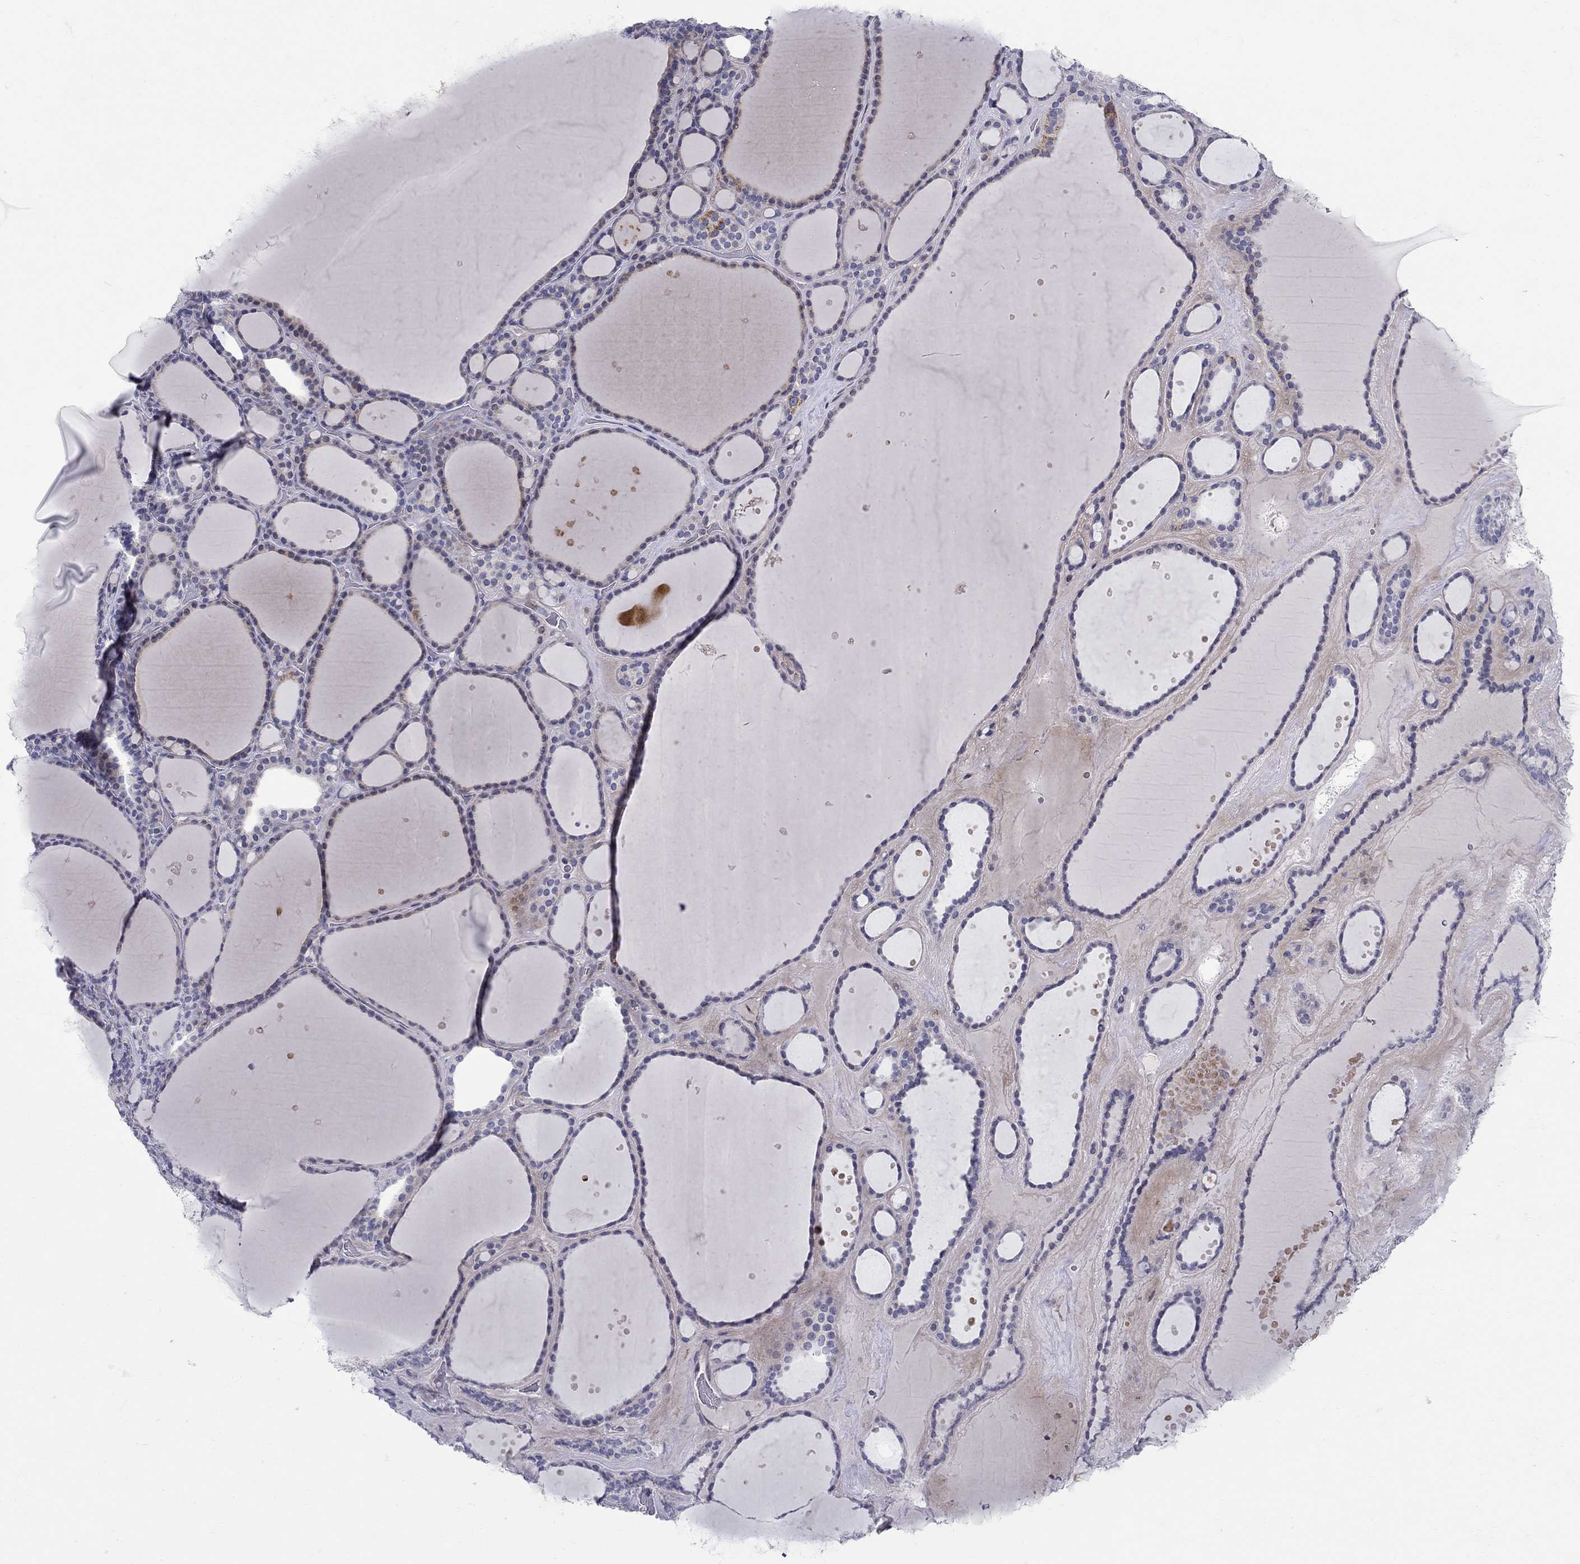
{"staining": {"intensity": "weak", "quantity": "25%-75%", "location": "cytoplasmic/membranous"}, "tissue": "thyroid gland", "cell_type": "Glandular cells", "image_type": "normal", "snomed": [{"axis": "morphology", "description": "Normal tissue, NOS"}, {"axis": "topography", "description": "Thyroid gland"}], "caption": "Thyroid gland stained for a protein demonstrates weak cytoplasmic/membranous positivity in glandular cells.", "gene": "HMX2", "patient": {"sex": "male", "age": 63}}